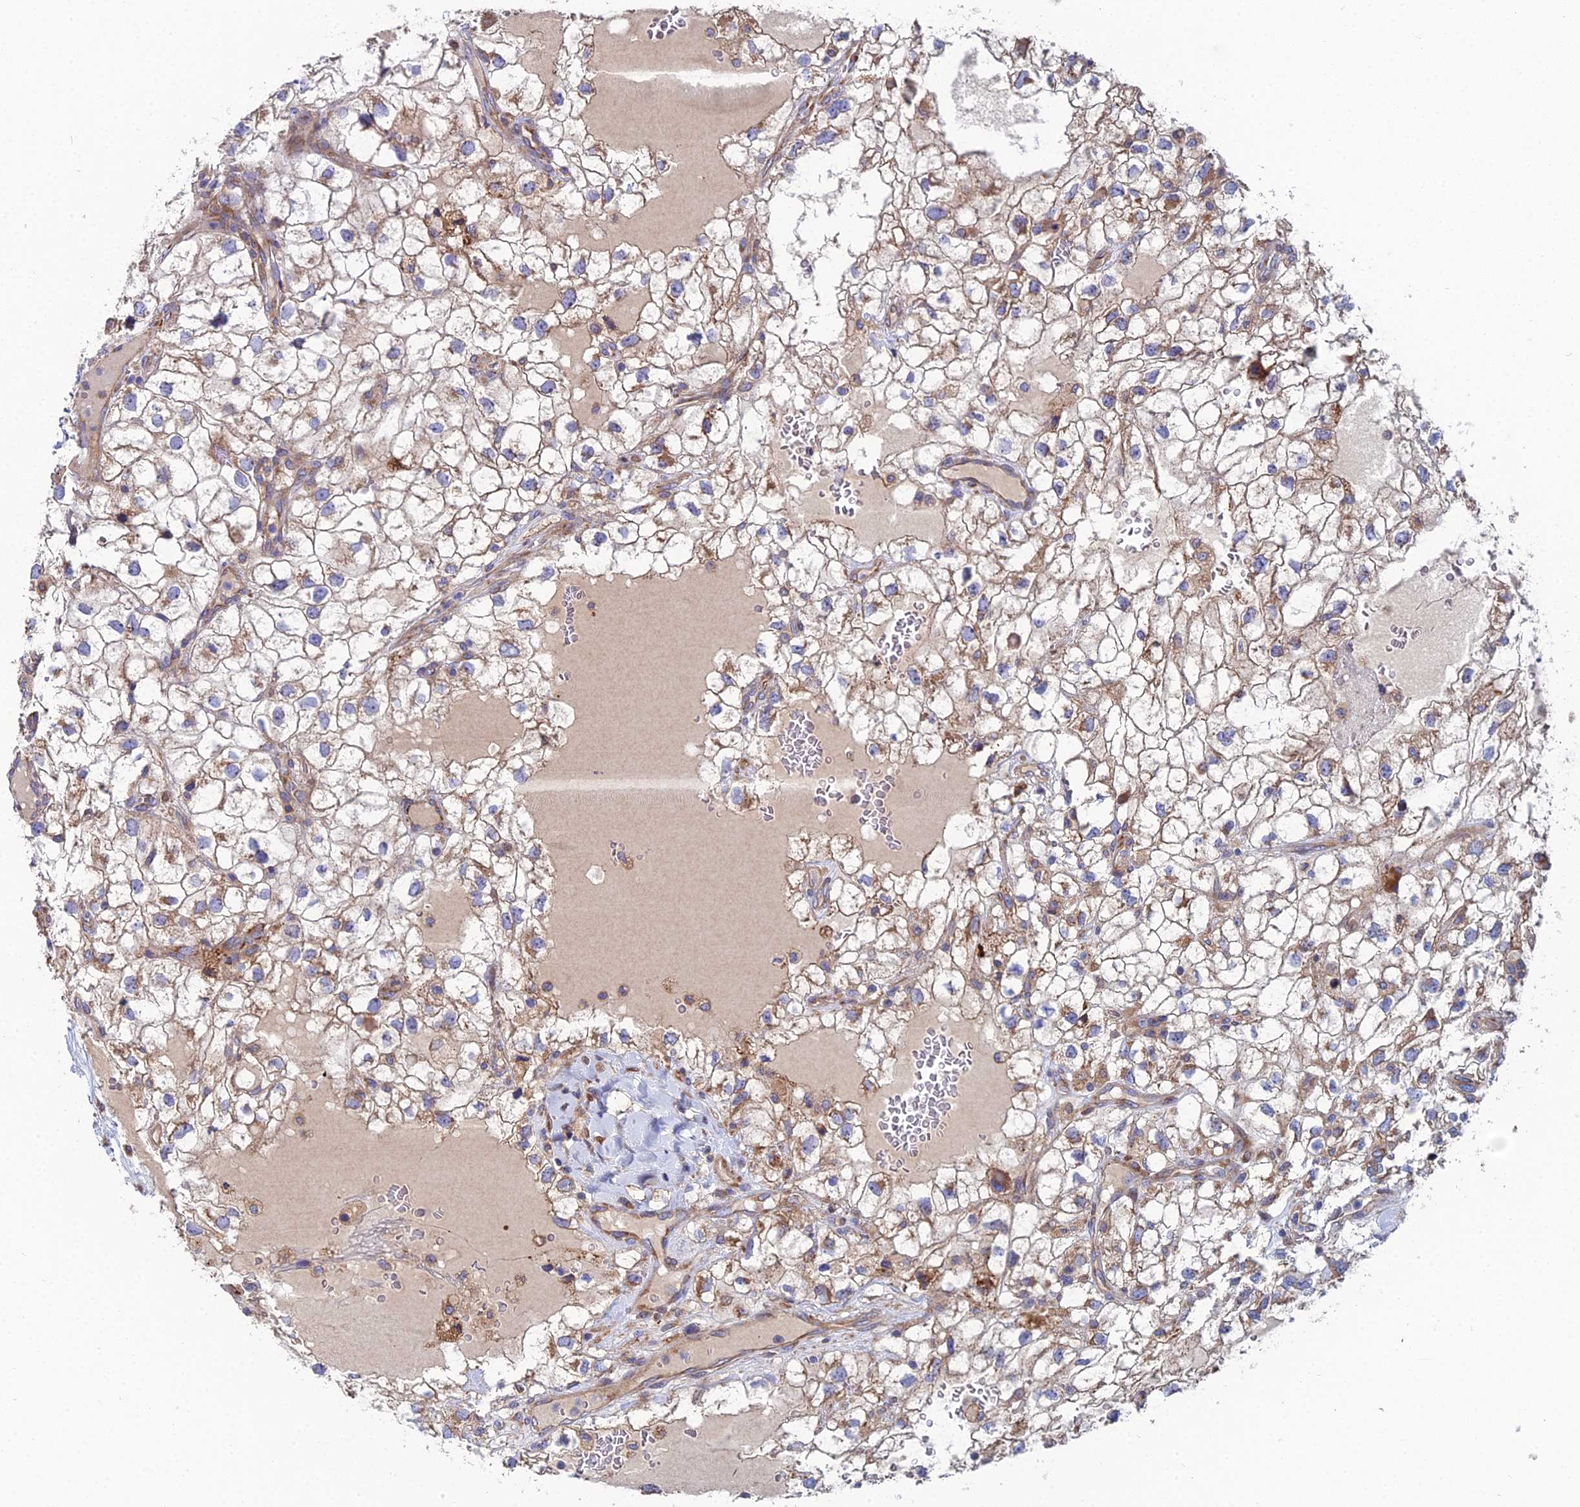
{"staining": {"intensity": "moderate", "quantity": "25%-75%", "location": "cytoplasmic/membranous"}, "tissue": "renal cancer", "cell_type": "Tumor cells", "image_type": "cancer", "snomed": [{"axis": "morphology", "description": "Adenocarcinoma, NOS"}, {"axis": "topography", "description": "Kidney"}], "caption": "The histopathology image displays staining of renal adenocarcinoma, revealing moderate cytoplasmic/membranous protein expression (brown color) within tumor cells.", "gene": "CLCN3", "patient": {"sex": "male", "age": 59}}